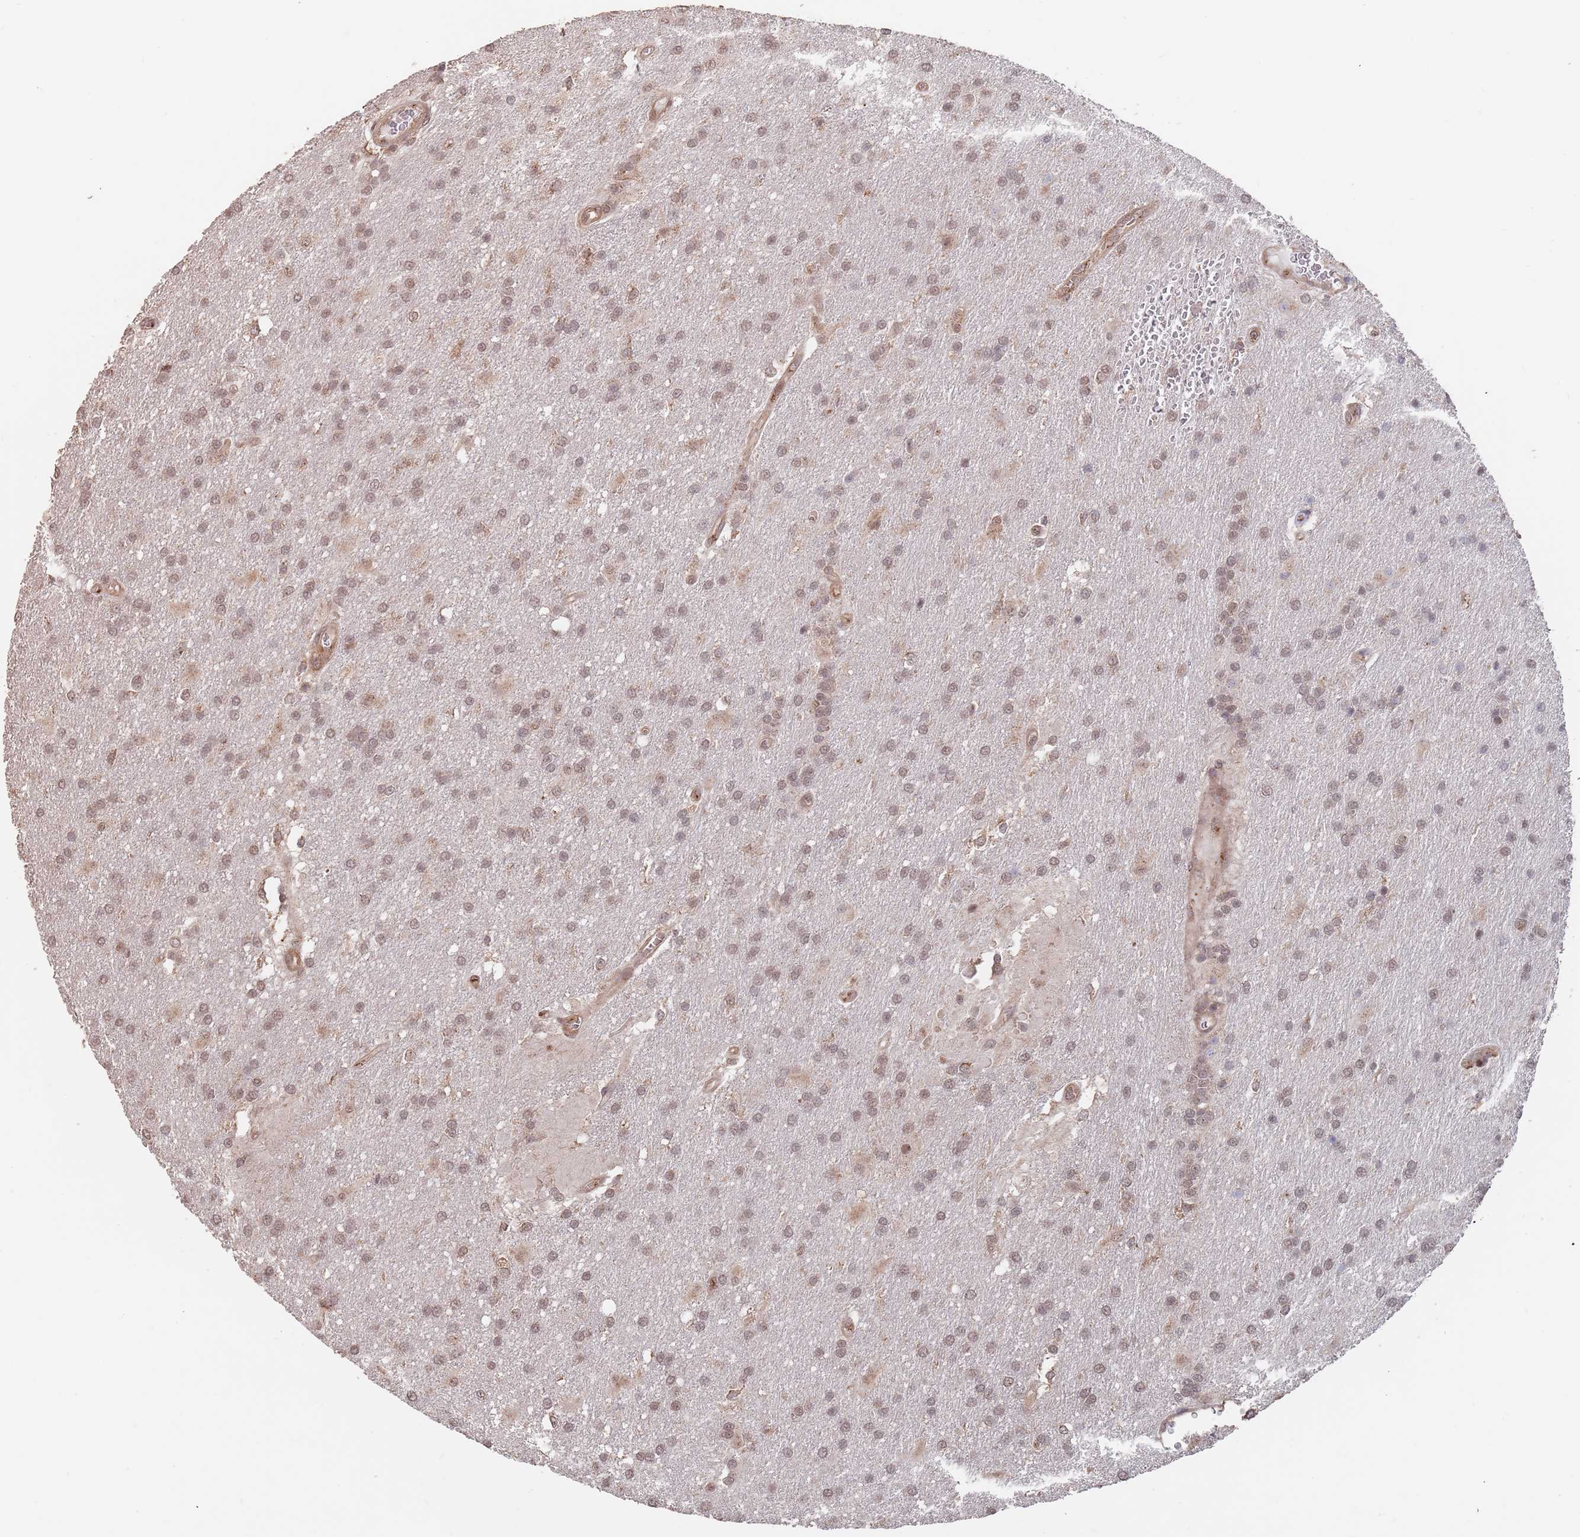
{"staining": {"intensity": "weak", "quantity": ">75%", "location": "cytoplasmic/membranous"}, "tissue": "glioma", "cell_type": "Tumor cells", "image_type": "cancer", "snomed": [{"axis": "morphology", "description": "Glioma, malignant, Low grade"}, {"axis": "topography", "description": "Brain"}], "caption": "Protein expression analysis of glioma reveals weak cytoplasmic/membranous positivity in approximately >75% of tumor cells. (DAB = brown stain, brightfield microscopy at high magnification).", "gene": "UNC45A", "patient": {"sex": "male", "age": 66}}